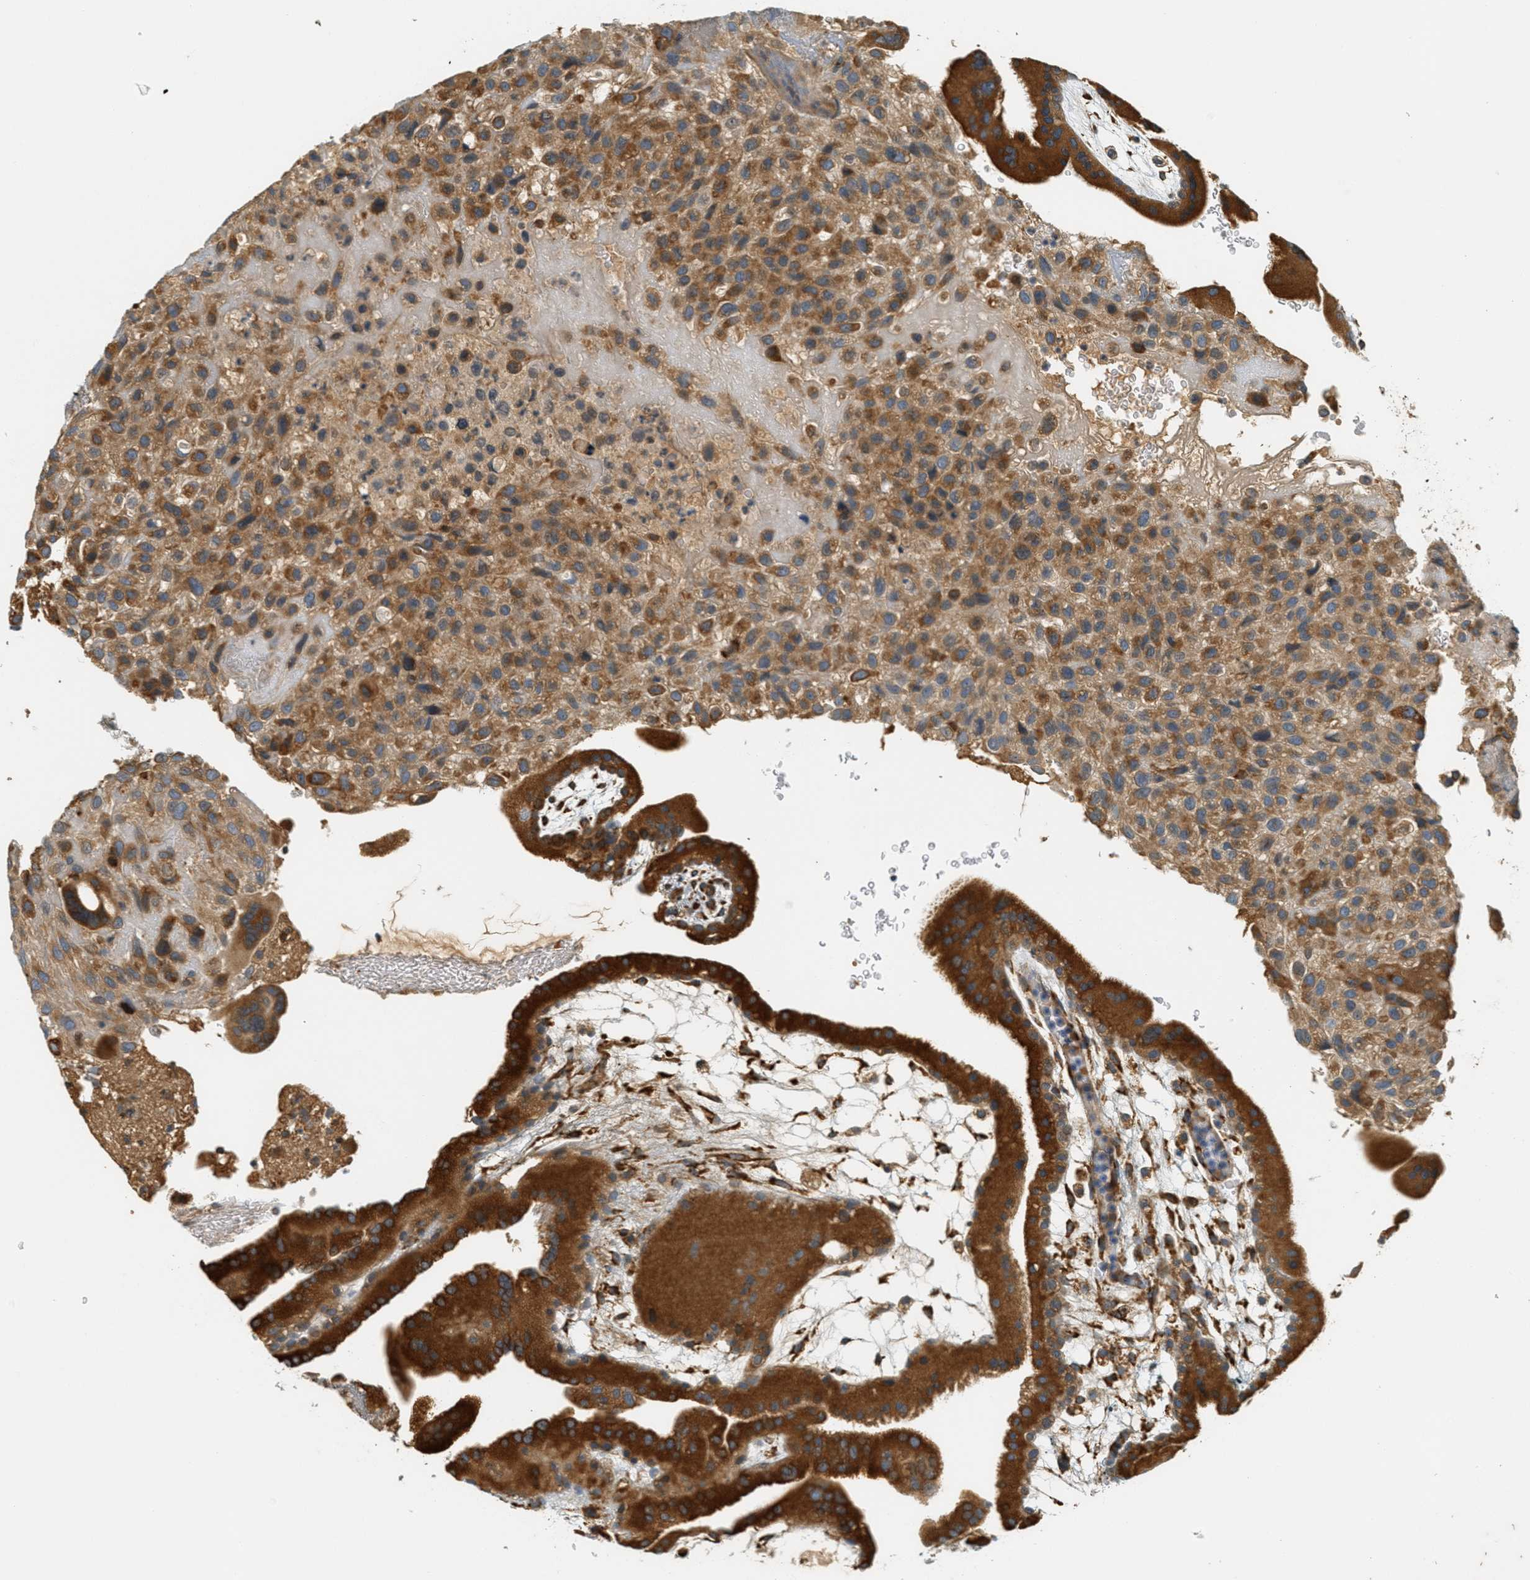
{"staining": {"intensity": "moderate", "quantity": ">75%", "location": "cytoplasmic/membranous"}, "tissue": "placenta", "cell_type": "Decidual cells", "image_type": "normal", "snomed": [{"axis": "morphology", "description": "Normal tissue, NOS"}, {"axis": "topography", "description": "Placenta"}], "caption": "High-power microscopy captured an immunohistochemistry photomicrograph of benign placenta, revealing moderate cytoplasmic/membranous expression in about >75% of decidual cells. Using DAB (3,3'-diaminobenzidine) (brown) and hematoxylin (blue) stains, captured at high magnification using brightfield microscopy.", "gene": "PDK1", "patient": {"sex": "female", "age": 19}}